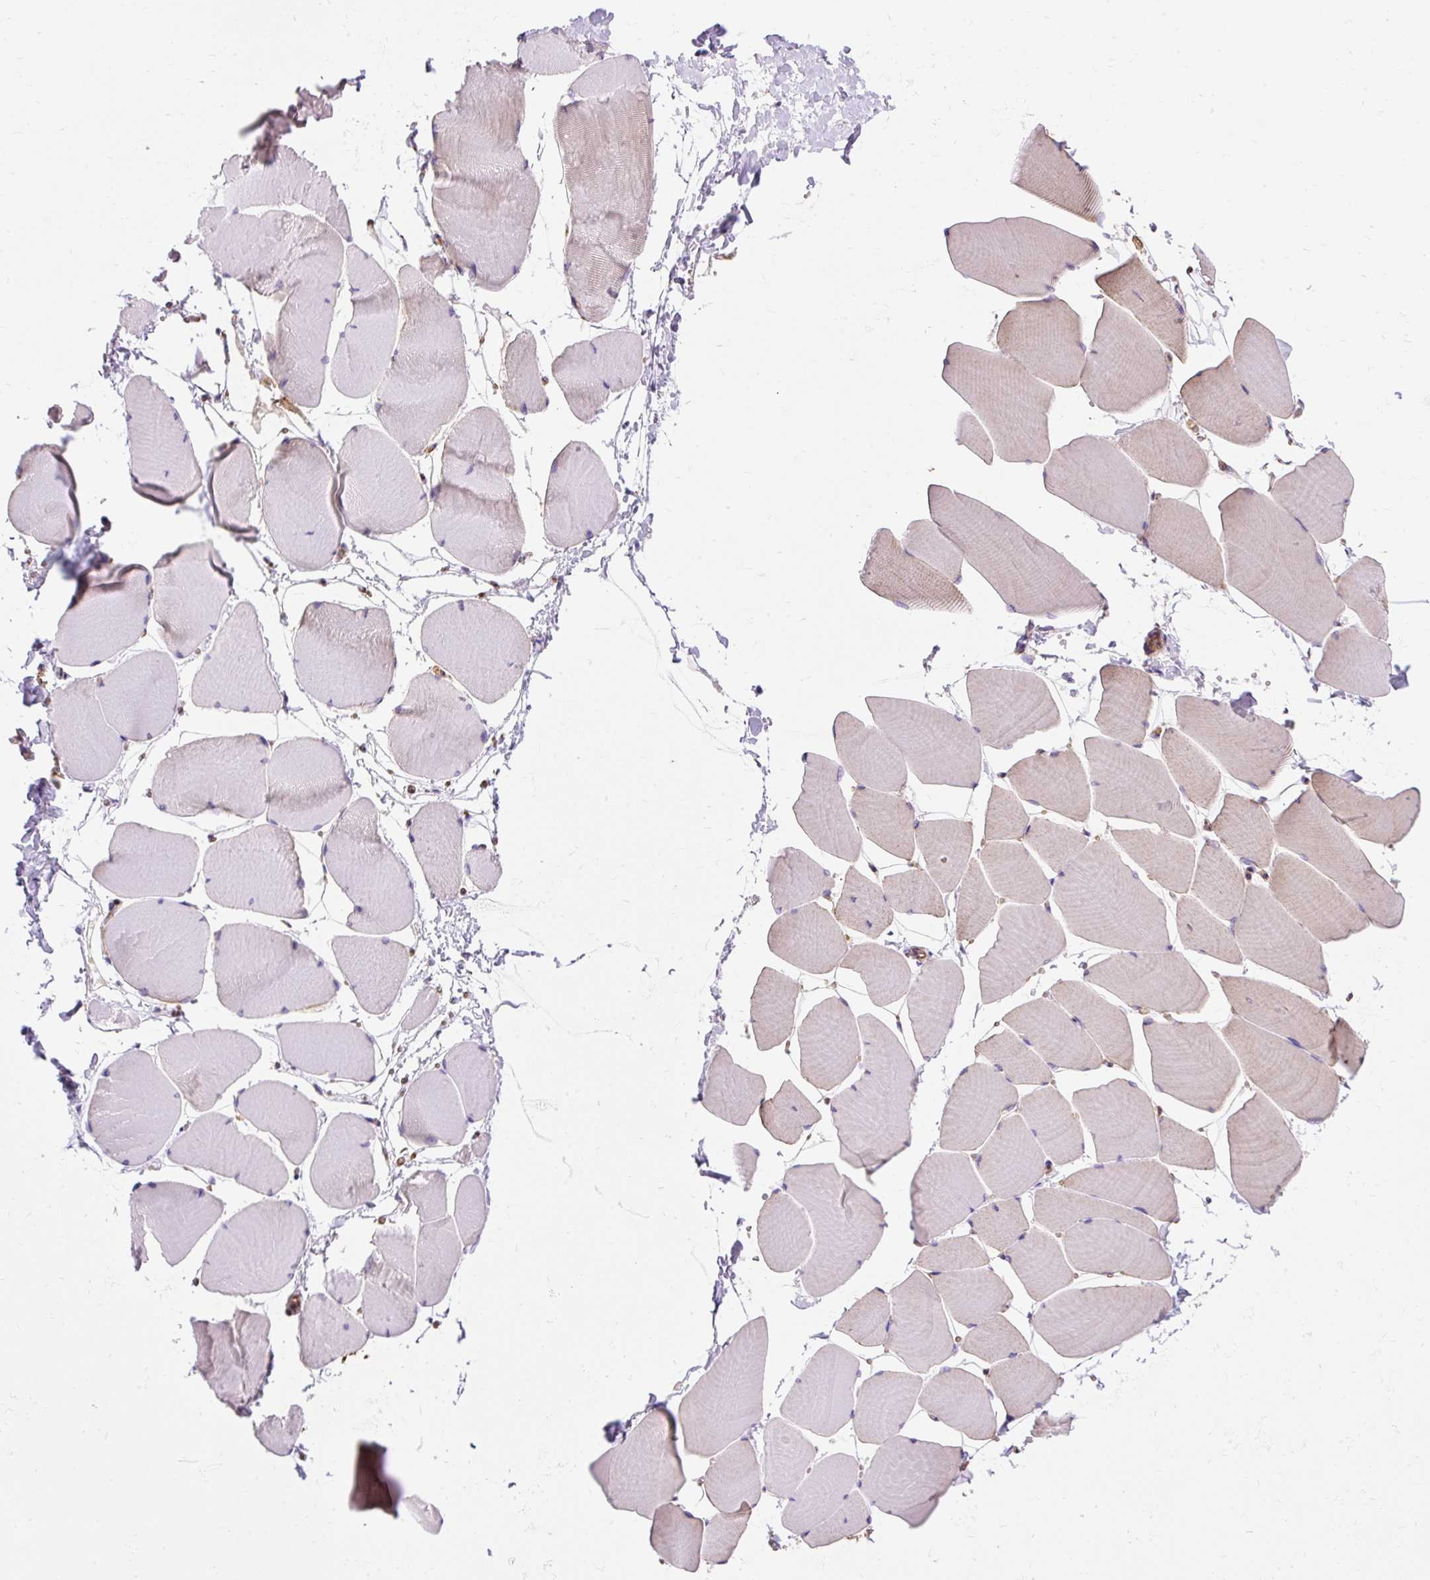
{"staining": {"intensity": "weak", "quantity": "25%-75%", "location": "cytoplasmic/membranous"}, "tissue": "skeletal muscle", "cell_type": "Myocytes", "image_type": "normal", "snomed": [{"axis": "morphology", "description": "Normal tissue, NOS"}, {"axis": "topography", "description": "Skeletal muscle"}], "caption": "IHC of normal skeletal muscle demonstrates low levels of weak cytoplasmic/membranous positivity in about 25%-75% of myocytes.", "gene": "CEP290", "patient": {"sex": "male", "age": 25}}